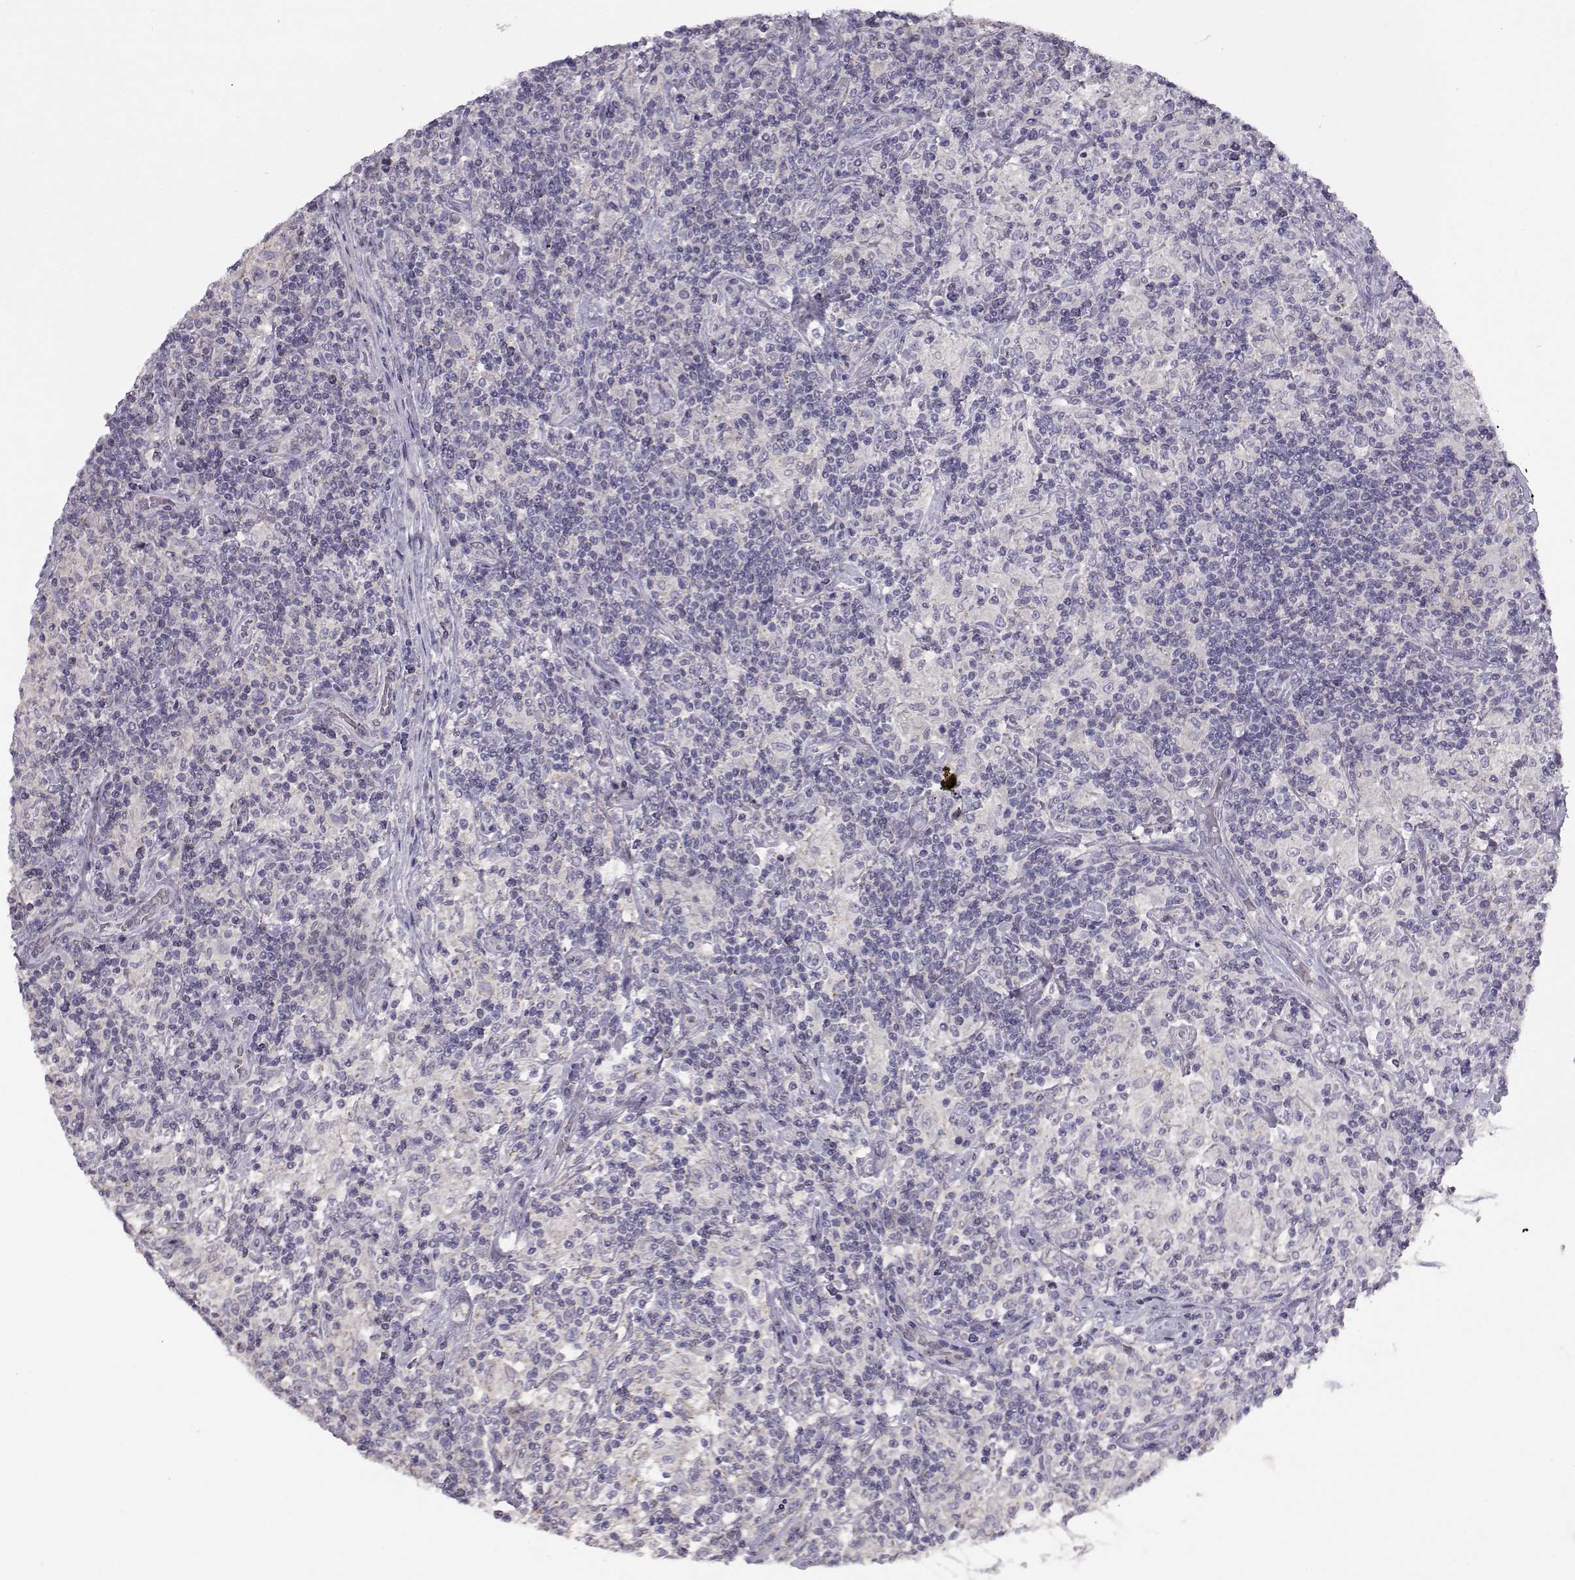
{"staining": {"intensity": "negative", "quantity": "none", "location": "none"}, "tissue": "lymphoma", "cell_type": "Tumor cells", "image_type": "cancer", "snomed": [{"axis": "morphology", "description": "Hodgkin's disease, NOS"}, {"axis": "topography", "description": "Lymph node"}], "caption": "The image demonstrates no staining of tumor cells in Hodgkin's disease.", "gene": "GRK1", "patient": {"sex": "male", "age": 70}}